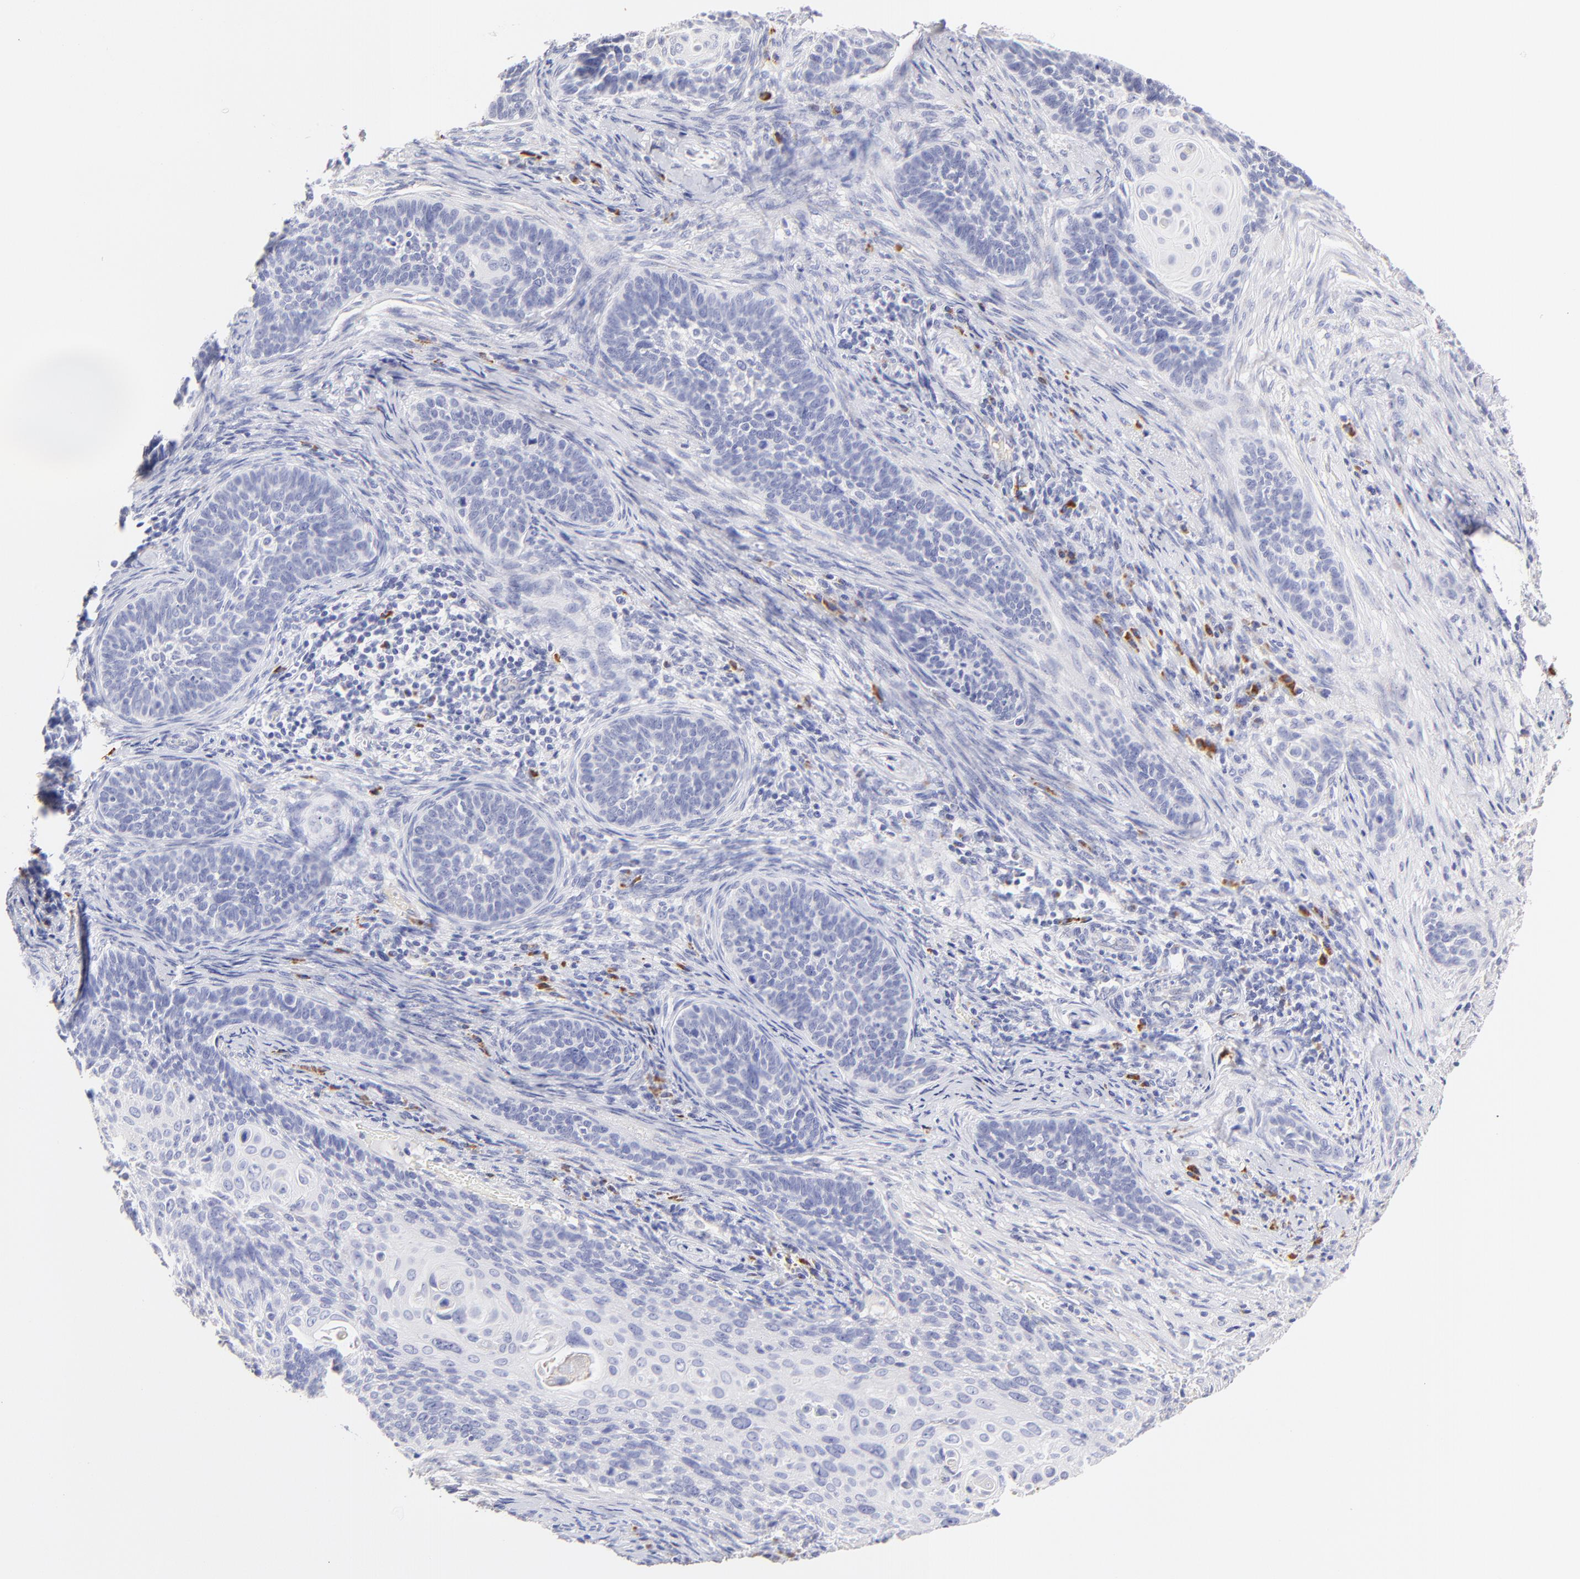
{"staining": {"intensity": "negative", "quantity": "none", "location": "none"}, "tissue": "cervical cancer", "cell_type": "Tumor cells", "image_type": "cancer", "snomed": [{"axis": "morphology", "description": "Squamous cell carcinoma, NOS"}, {"axis": "topography", "description": "Cervix"}], "caption": "Photomicrograph shows no significant protein staining in tumor cells of cervical cancer (squamous cell carcinoma).", "gene": "ASB9", "patient": {"sex": "female", "age": 33}}